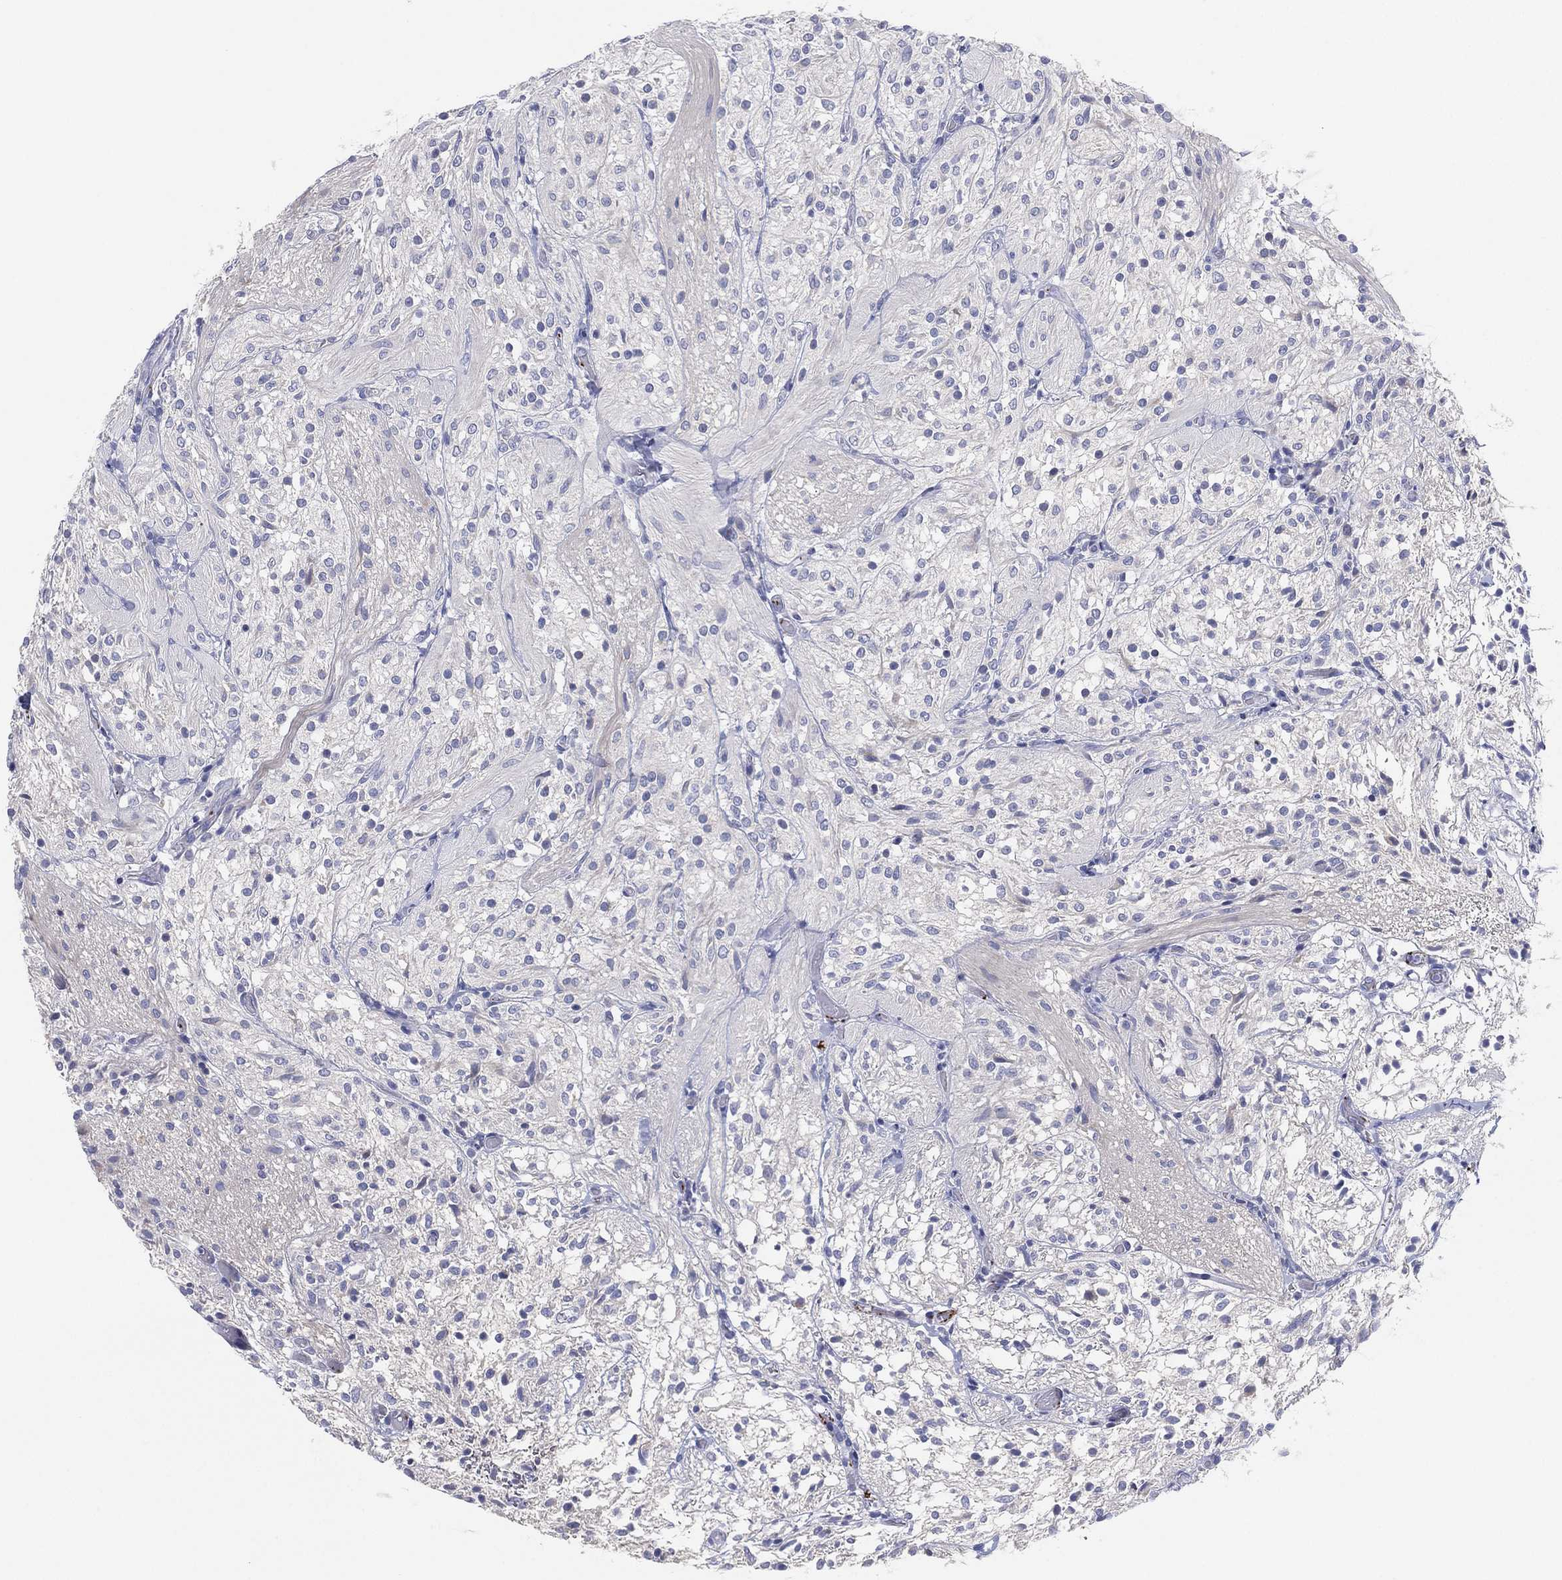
{"staining": {"intensity": "negative", "quantity": "none", "location": "none"}, "tissue": "glioma", "cell_type": "Tumor cells", "image_type": "cancer", "snomed": [{"axis": "morphology", "description": "Glioma, malignant, Low grade"}, {"axis": "topography", "description": "Brain"}], "caption": "This is an IHC micrograph of glioma. There is no positivity in tumor cells.", "gene": "TMEM40", "patient": {"sex": "male", "age": 3}}